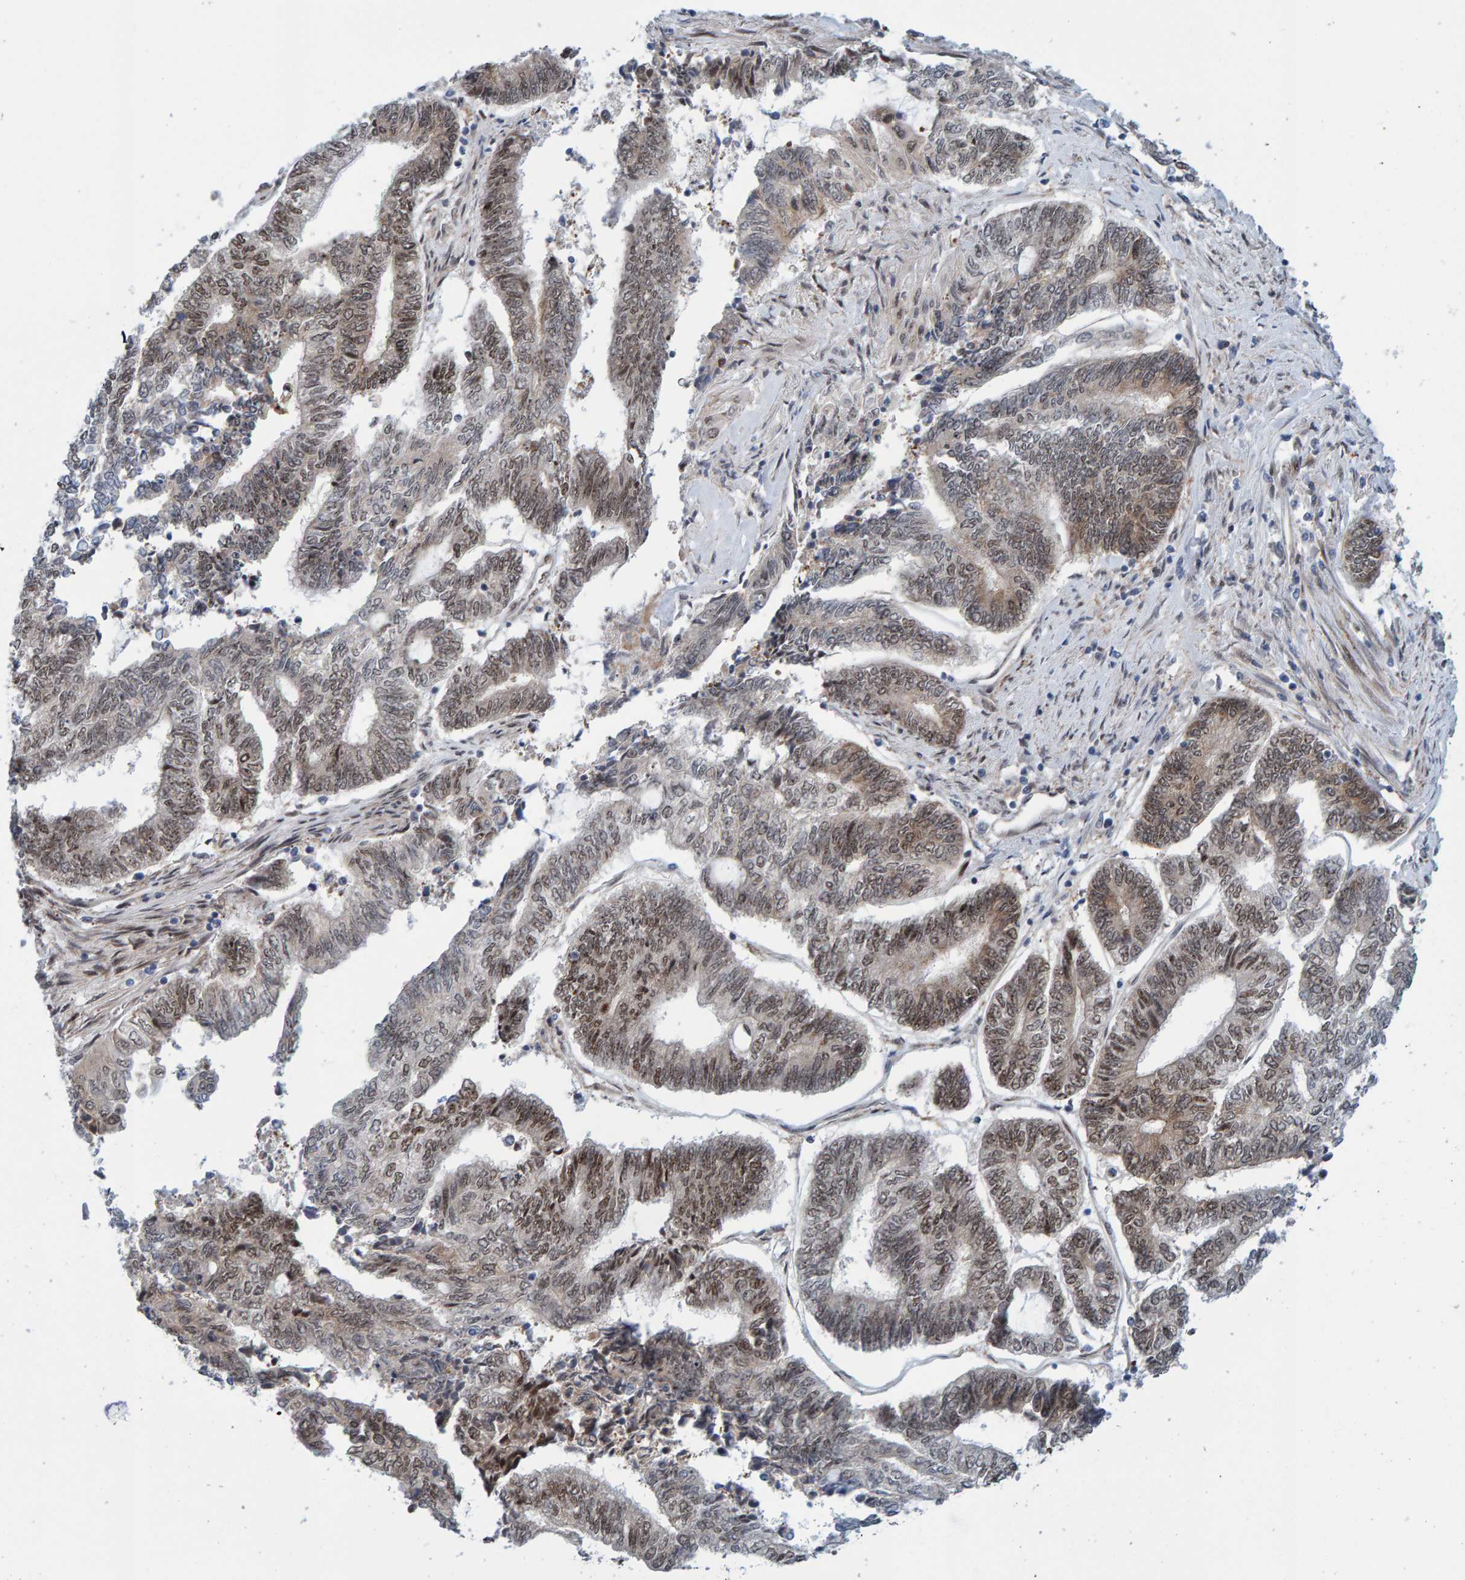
{"staining": {"intensity": "weak", "quantity": "25%-75%", "location": "nuclear"}, "tissue": "endometrial cancer", "cell_type": "Tumor cells", "image_type": "cancer", "snomed": [{"axis": "morphology", "description": "Adenocarcinoma, NOS"}, {"axis": "topography", "description": "Uterus"}, {"axis": "topography", "description": "Endometrium"}], "caption": "Adenocarcinoma (endometrial) stained with DAB immunohistochemistry (IHC) shows low levels of weak nuclear expression in approximately 25%-75% of tumor cells.", "gene": "ZNF366", "patient": {"sex": "female", "age": 70}}